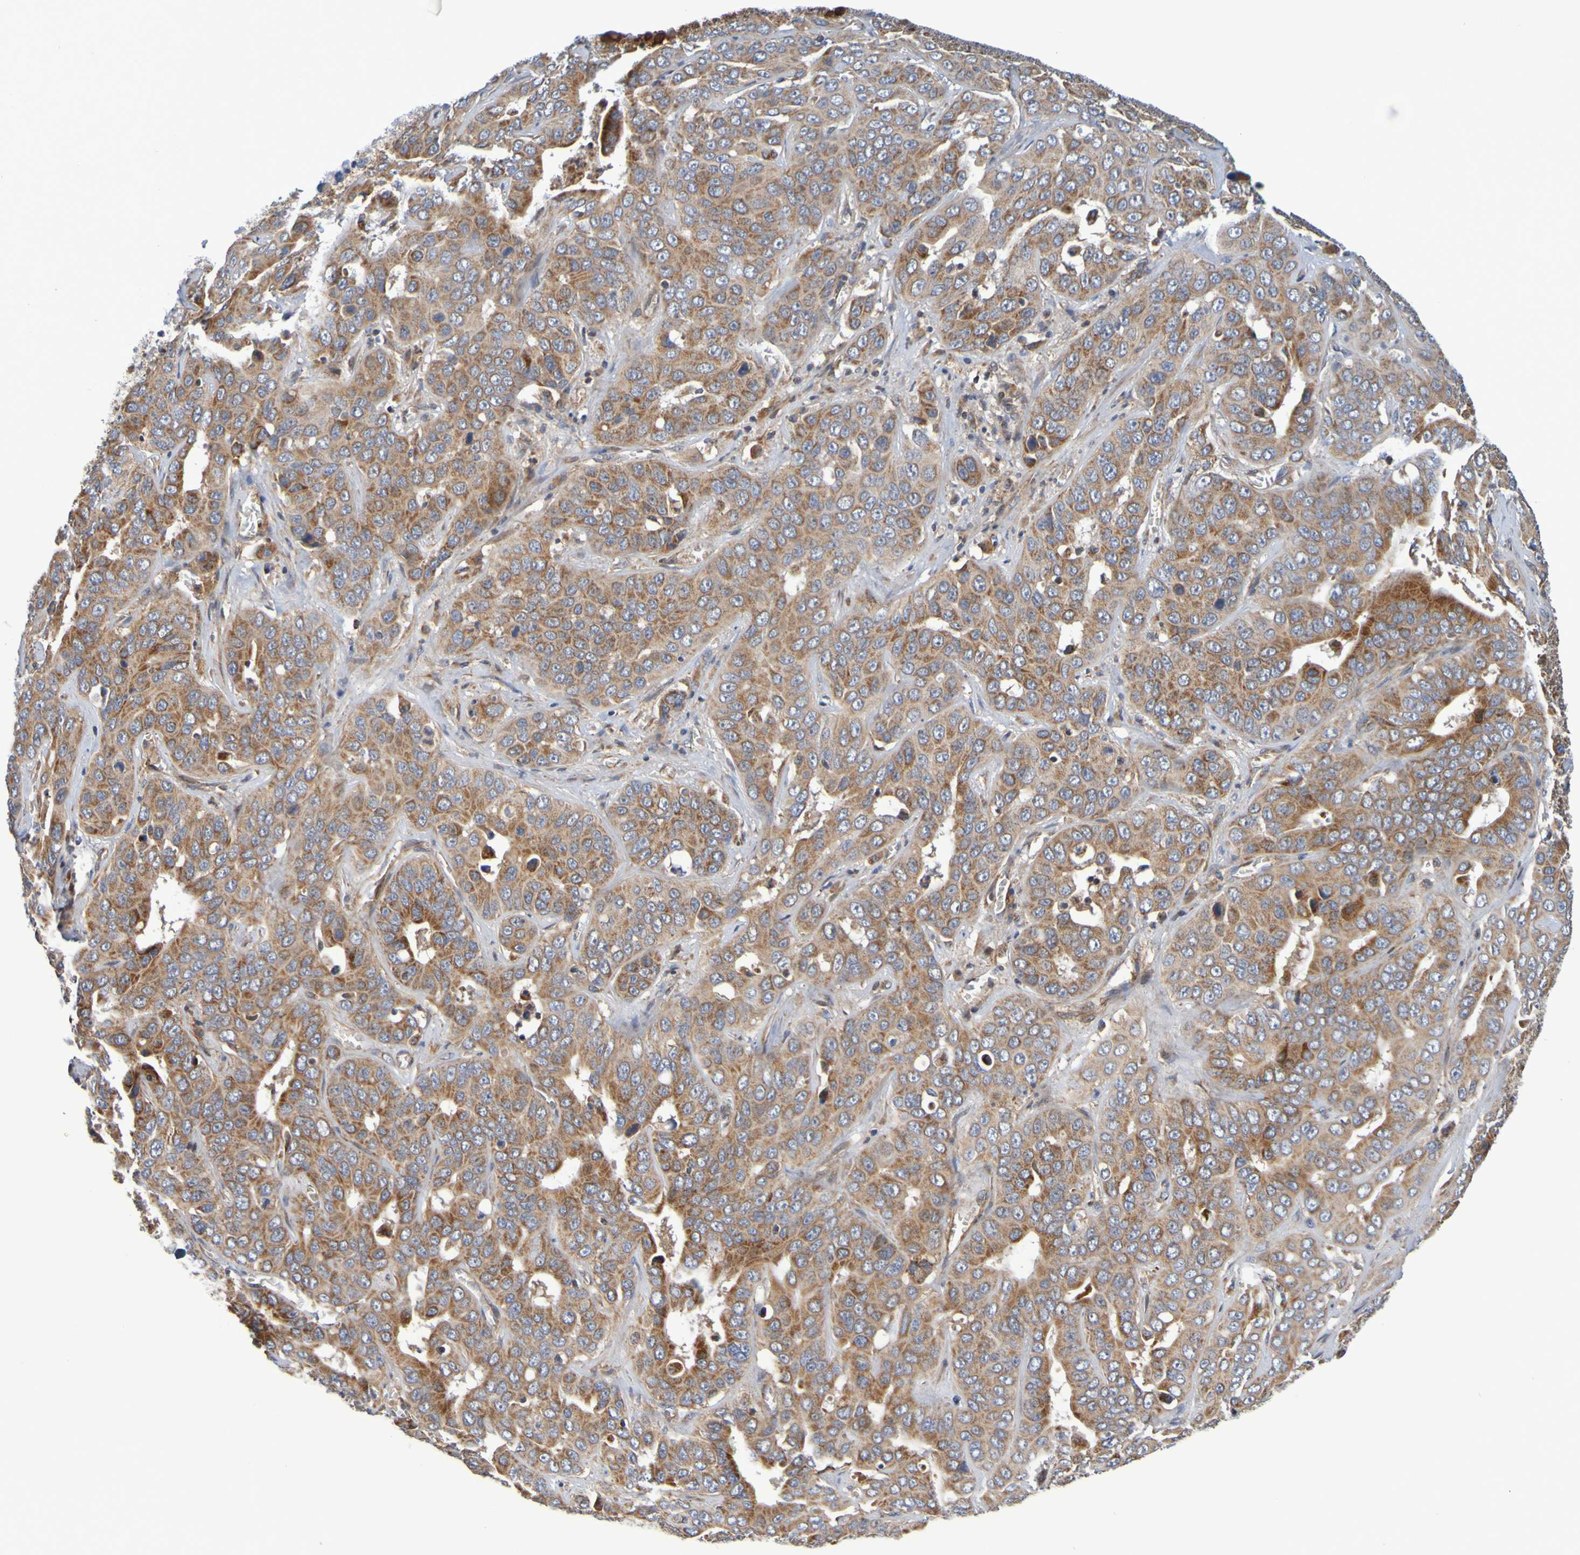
{"staining": {"intensity": "moderate", "quantity": ">75%", "location": "cytoplasmic/membranous"}, "tissue": "liver cancer", "cell_type": "Tumor cells", "image_type": "cancer", "snomed": [{"axis": "morphology", "description": "Cholangiocarcinoma"}, {"axis": "topography", "description": "Liver"}], "caption": "The immunohistochemical stain labels moderate cytoplasmic/membranous staining in tumor cells of liver cholangiocarcinoma tissue.", "gene": "CCDC51", "patient": {"sex": "female", "age": 52}}